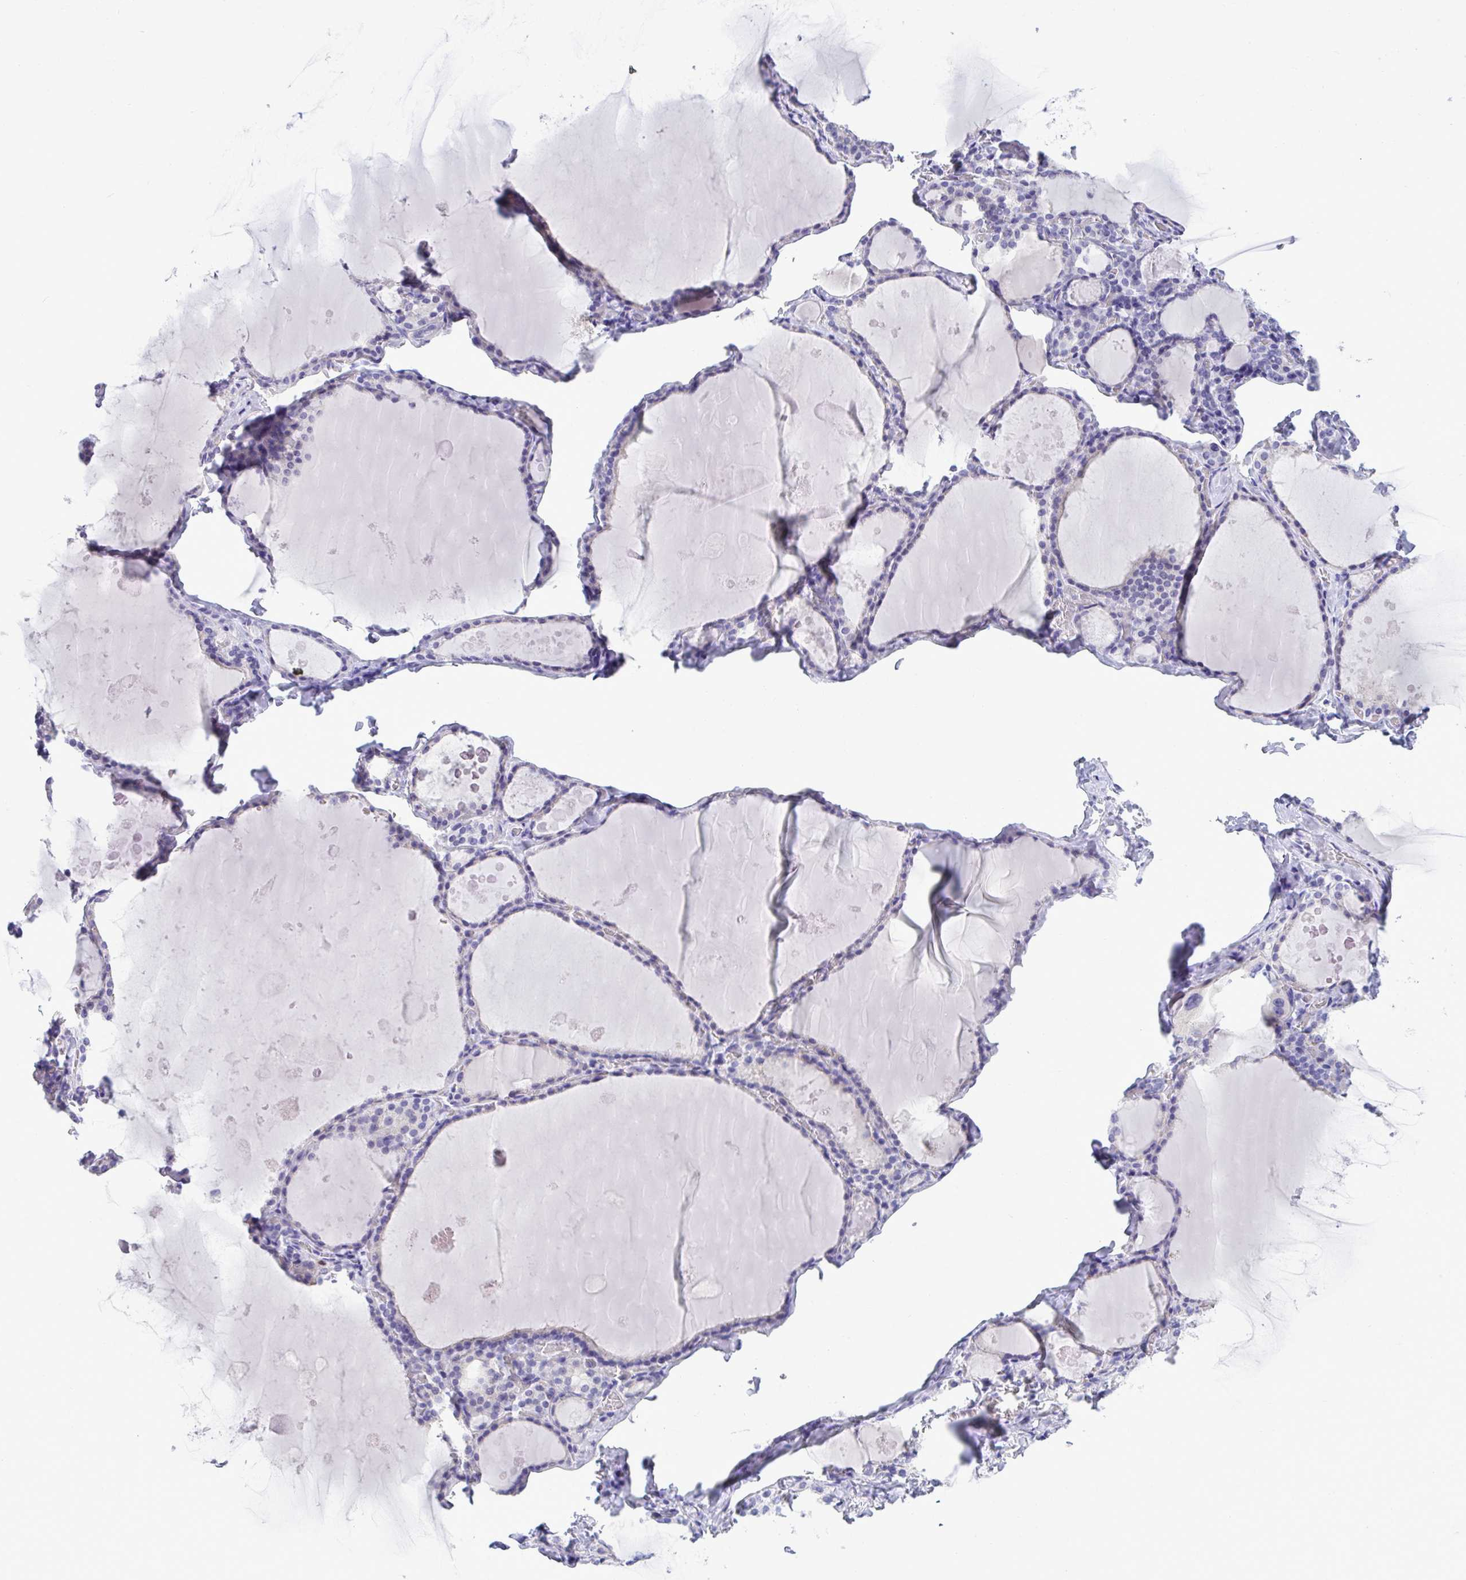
{"staining": {"intensity": "negative", "quantity": "none", "location": "none"}, "tissue": "thyroid gland", "cell_type": "Glandular cells", "image_type": "normal", "snomed": [{"axis": "morphology", "description": "Normal tissue, NOS"}, {"axis": "topography", "description": "Thyroid gland"}], "caption": "Glandular cells show no significant expression in normal thyroid gland. Nuclei are stained in blue.", "gene": "PGM2L1", "patient": {"sex": "male", "age": 56}}